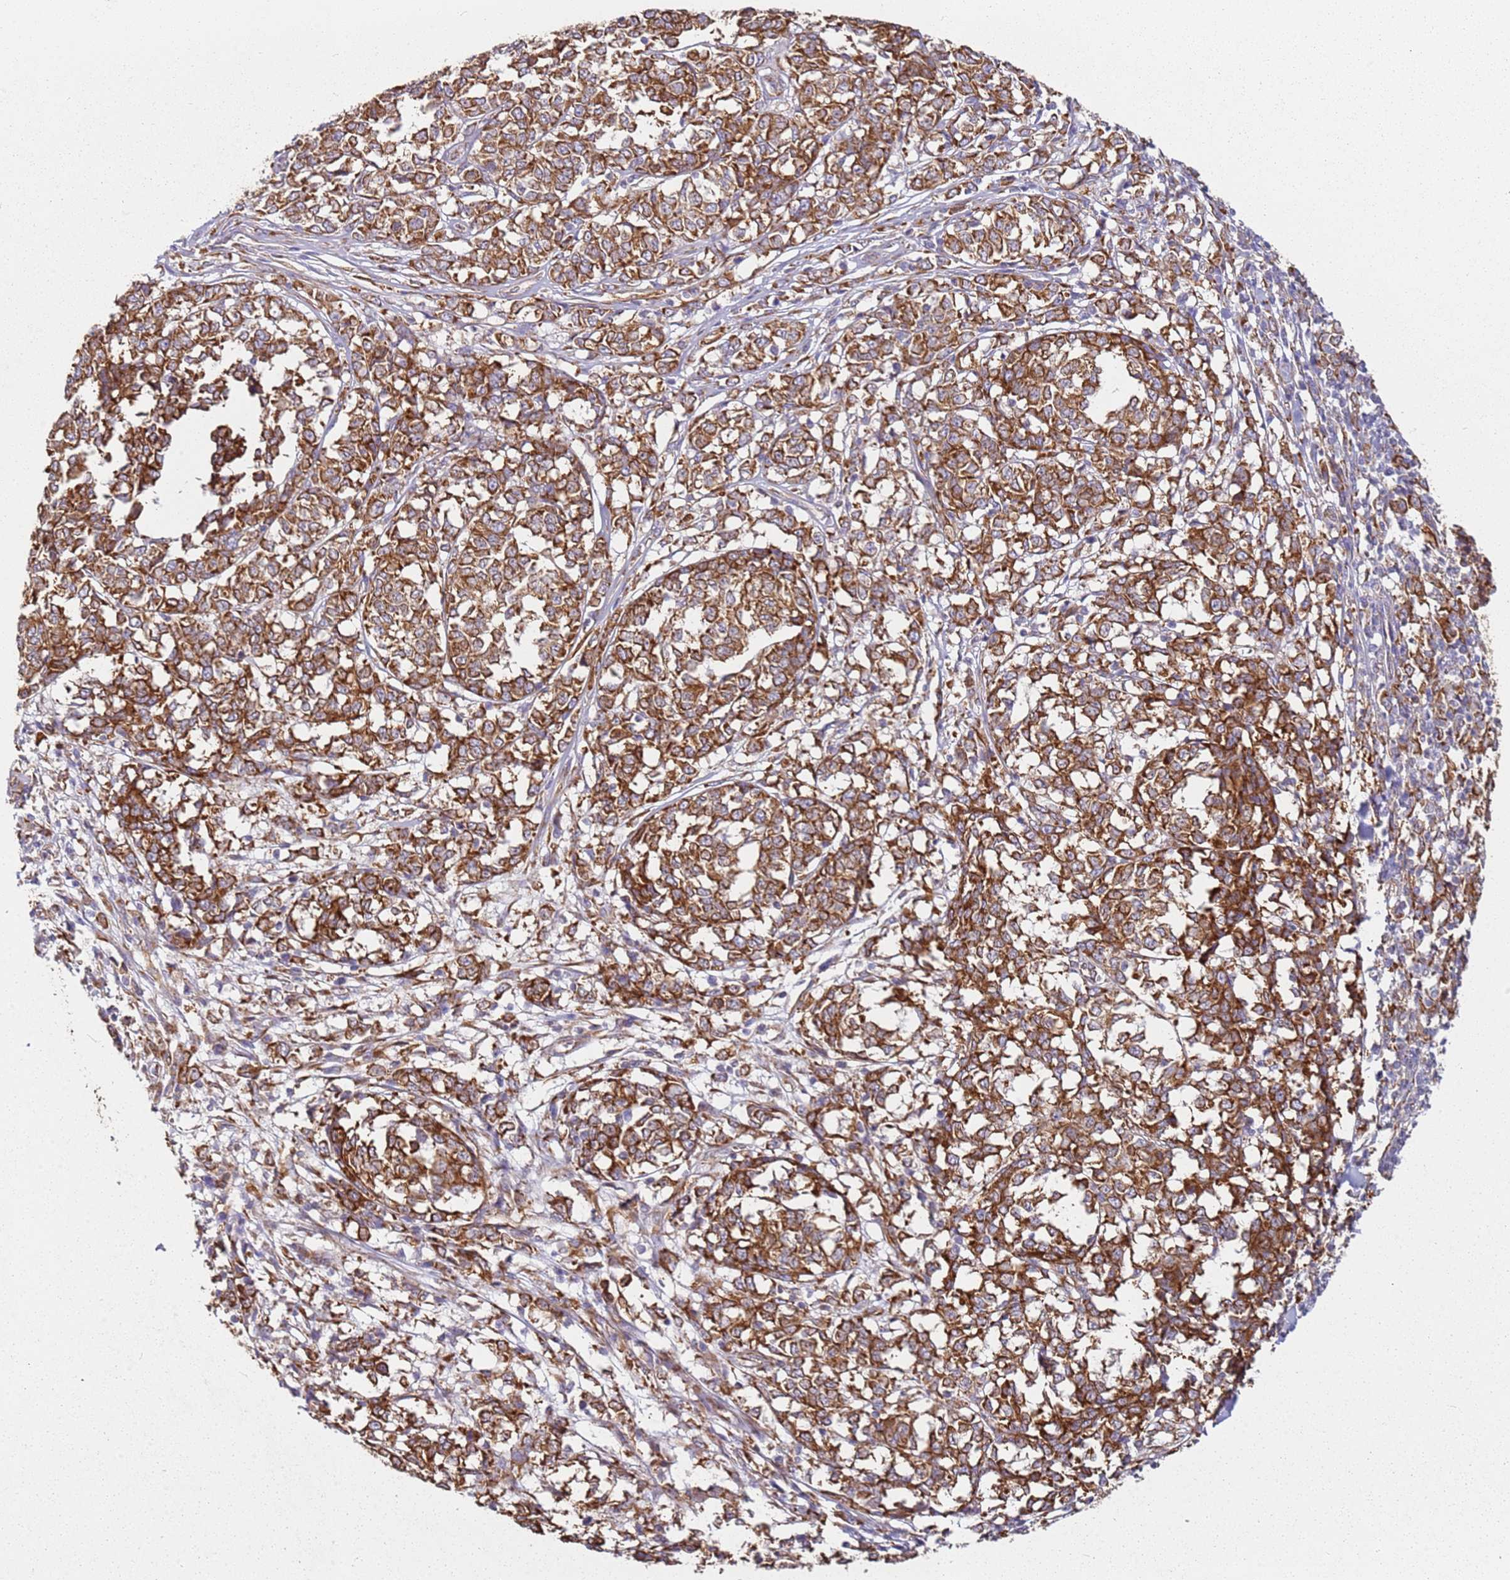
{"staining": {"intensity": "strong", "quantity": ">75%", "location": "cytoplasmic/membranous"}, "tissue": "melanoma", "cell_type": "Tumor cells", "image_type": "cancer", "snomed": [{"axis": "morphology", "description": "Malignant melanoma, NOS"}, {"axis": "topography", "description": "Skin"}], "caption": "DAB (3,3'-diaminobenzidine) immunohistochemical staining of melanoma displays strong cytoplasmic/membranous protein positivity in approximately >75% of tumor cells.", "gene": "ARFRP1", "patient": {"sex": "female", "age": 72}}